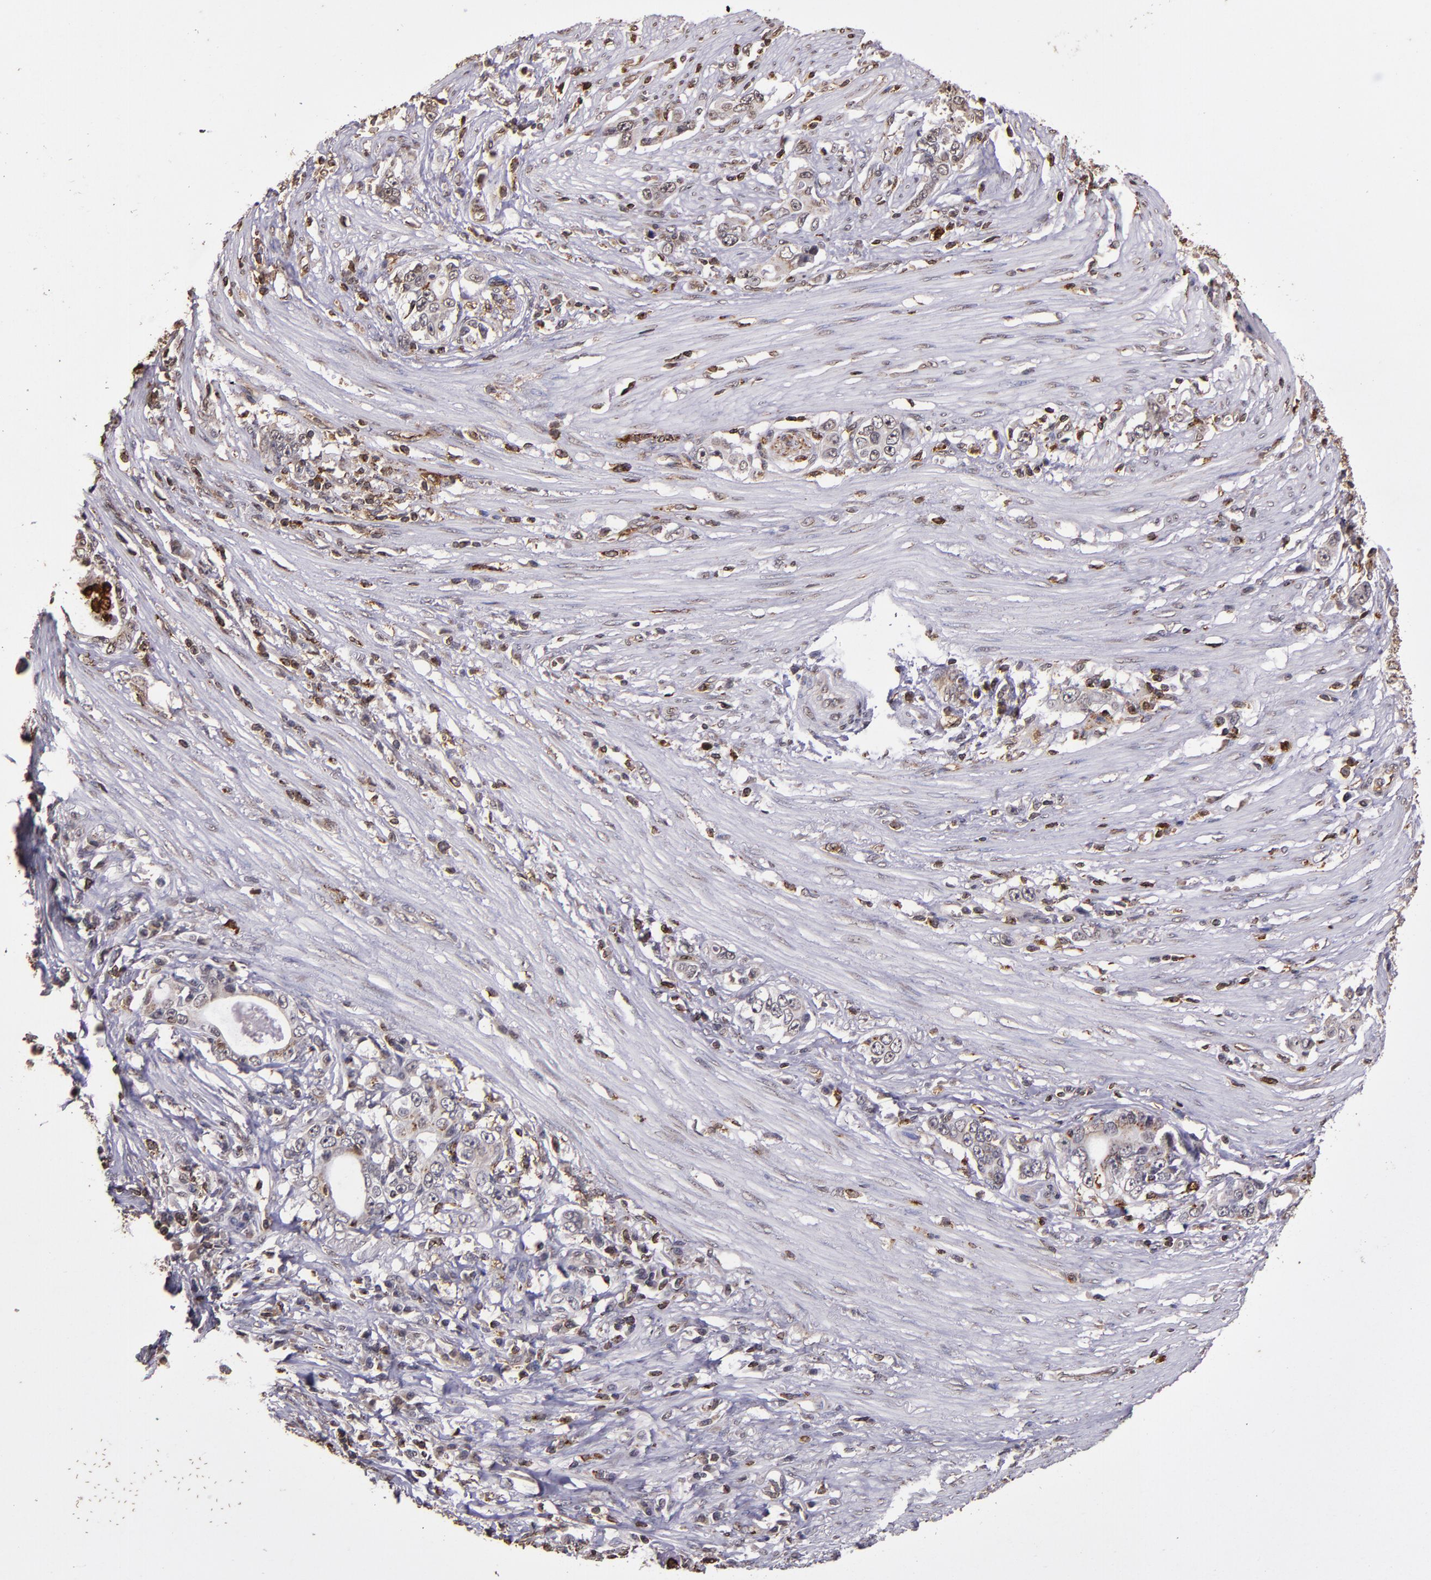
{"staining": {"intensity": "moderate", "quantity": "25%-75%", "location": "cytoplasmic/membranous"}, "tissue": "stomach cancer", "cell_type": "Tumor cells", "image_type": "cancer", "snomed": [{"axis": "morphology", "description": "Adenocarcinoma, NOS"}, {"axis": "topography", "description": "Stomach, lower"}], "caption": "DAB immunohistochemical staining of human stomach cancer exhibits moderate cytoplasmic/membranous protein positivity in approximately 25%-75% of tumor cells.", "gene": "SLC2A3", "patient": {"sex": "female", "age": 72}}